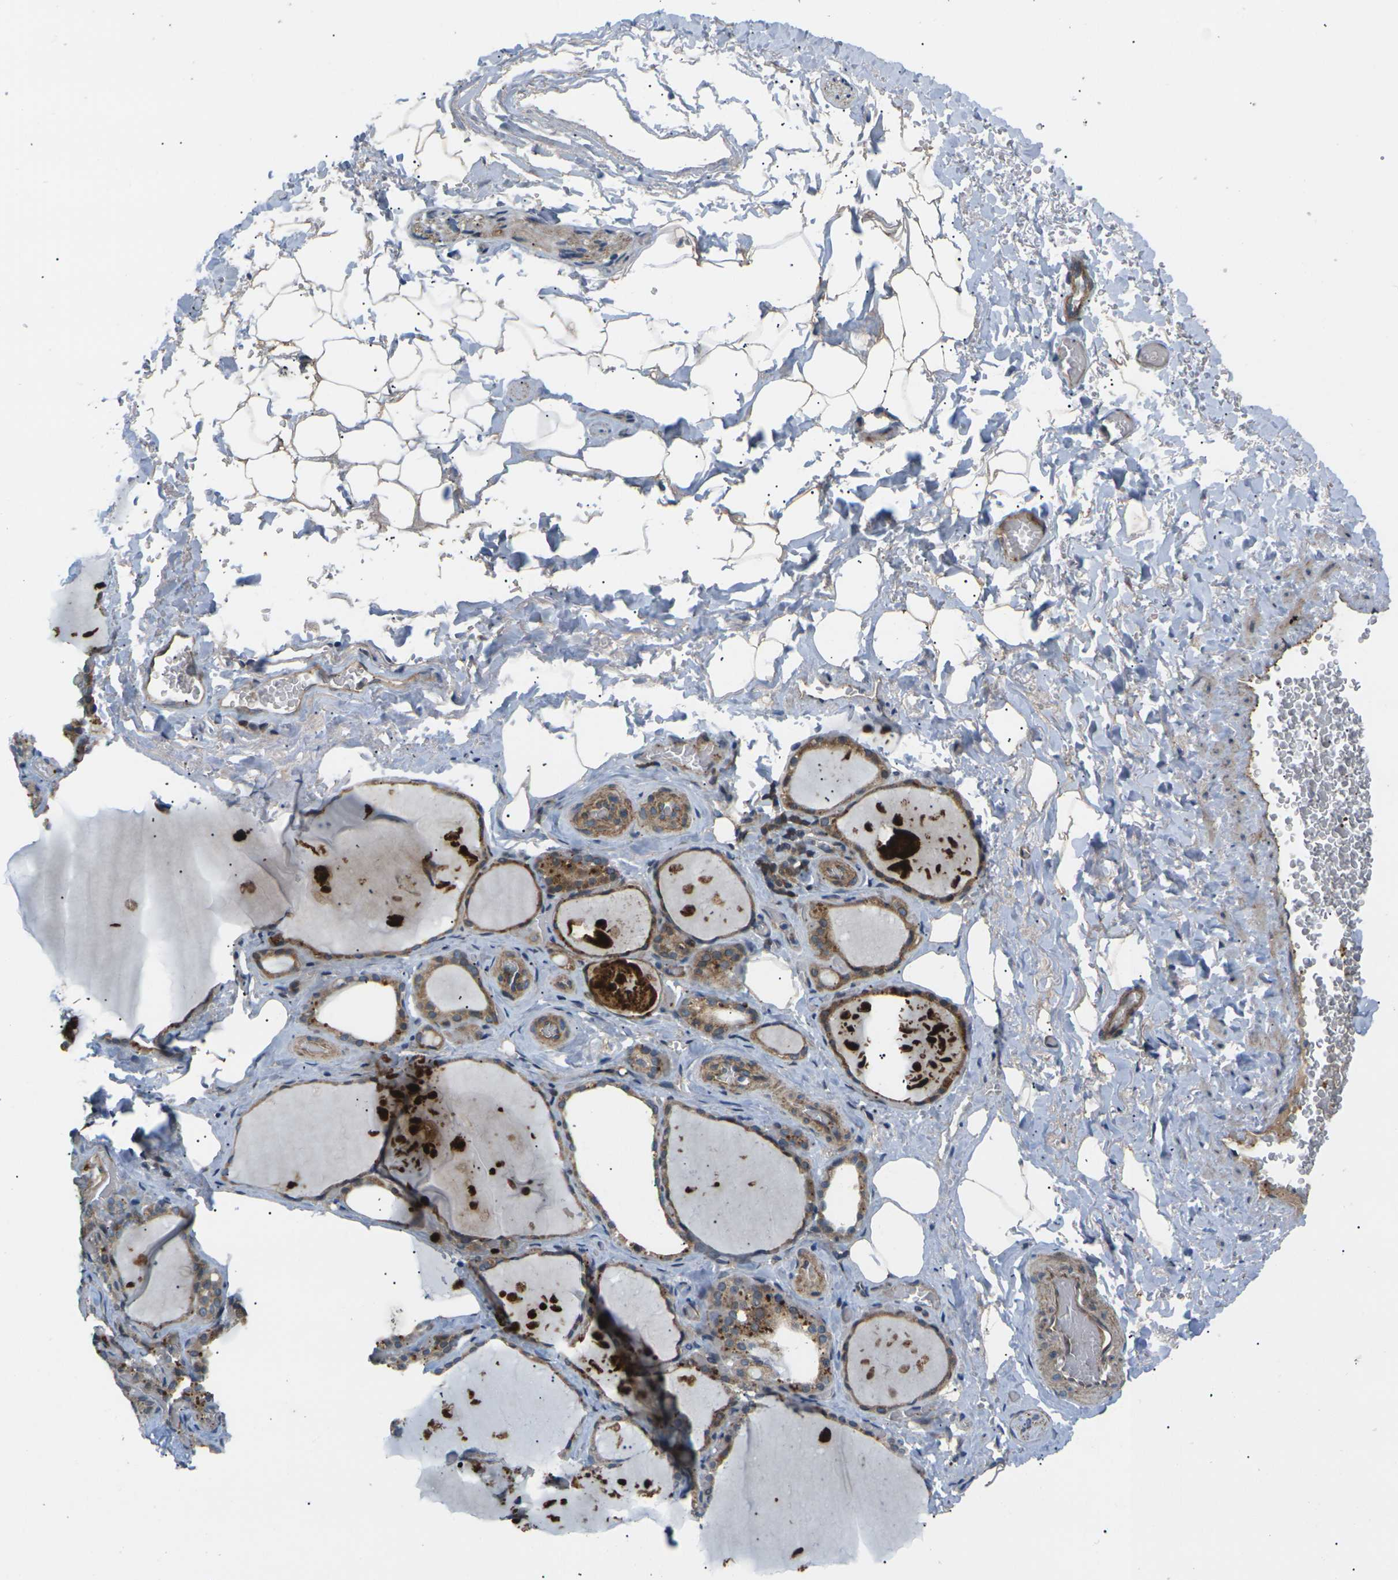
{"staining": {"intensity": "moderate", "quantity": ">75%", "location": "cytoplasmic/membranous"}, "tissue": "thyroid gland", "cell_type": "Glandular cells", "image_type": "normal", "snomed": [{"axis": "morphology", "description": "Normal tissue, NOS"}, {"axis": "topography", "description": "Thyroid gland"}], "caption": "Brown immunohistochemical staining in normal thyroid gland shows moderate cytoplasmic/membranous staining in about >75% of glandular cells. The protein of interest is shown in brown color, while the nuclei are stained blue.", "gene": "RPS6KA3", "patient": {"sex": "male", "age": 61}}